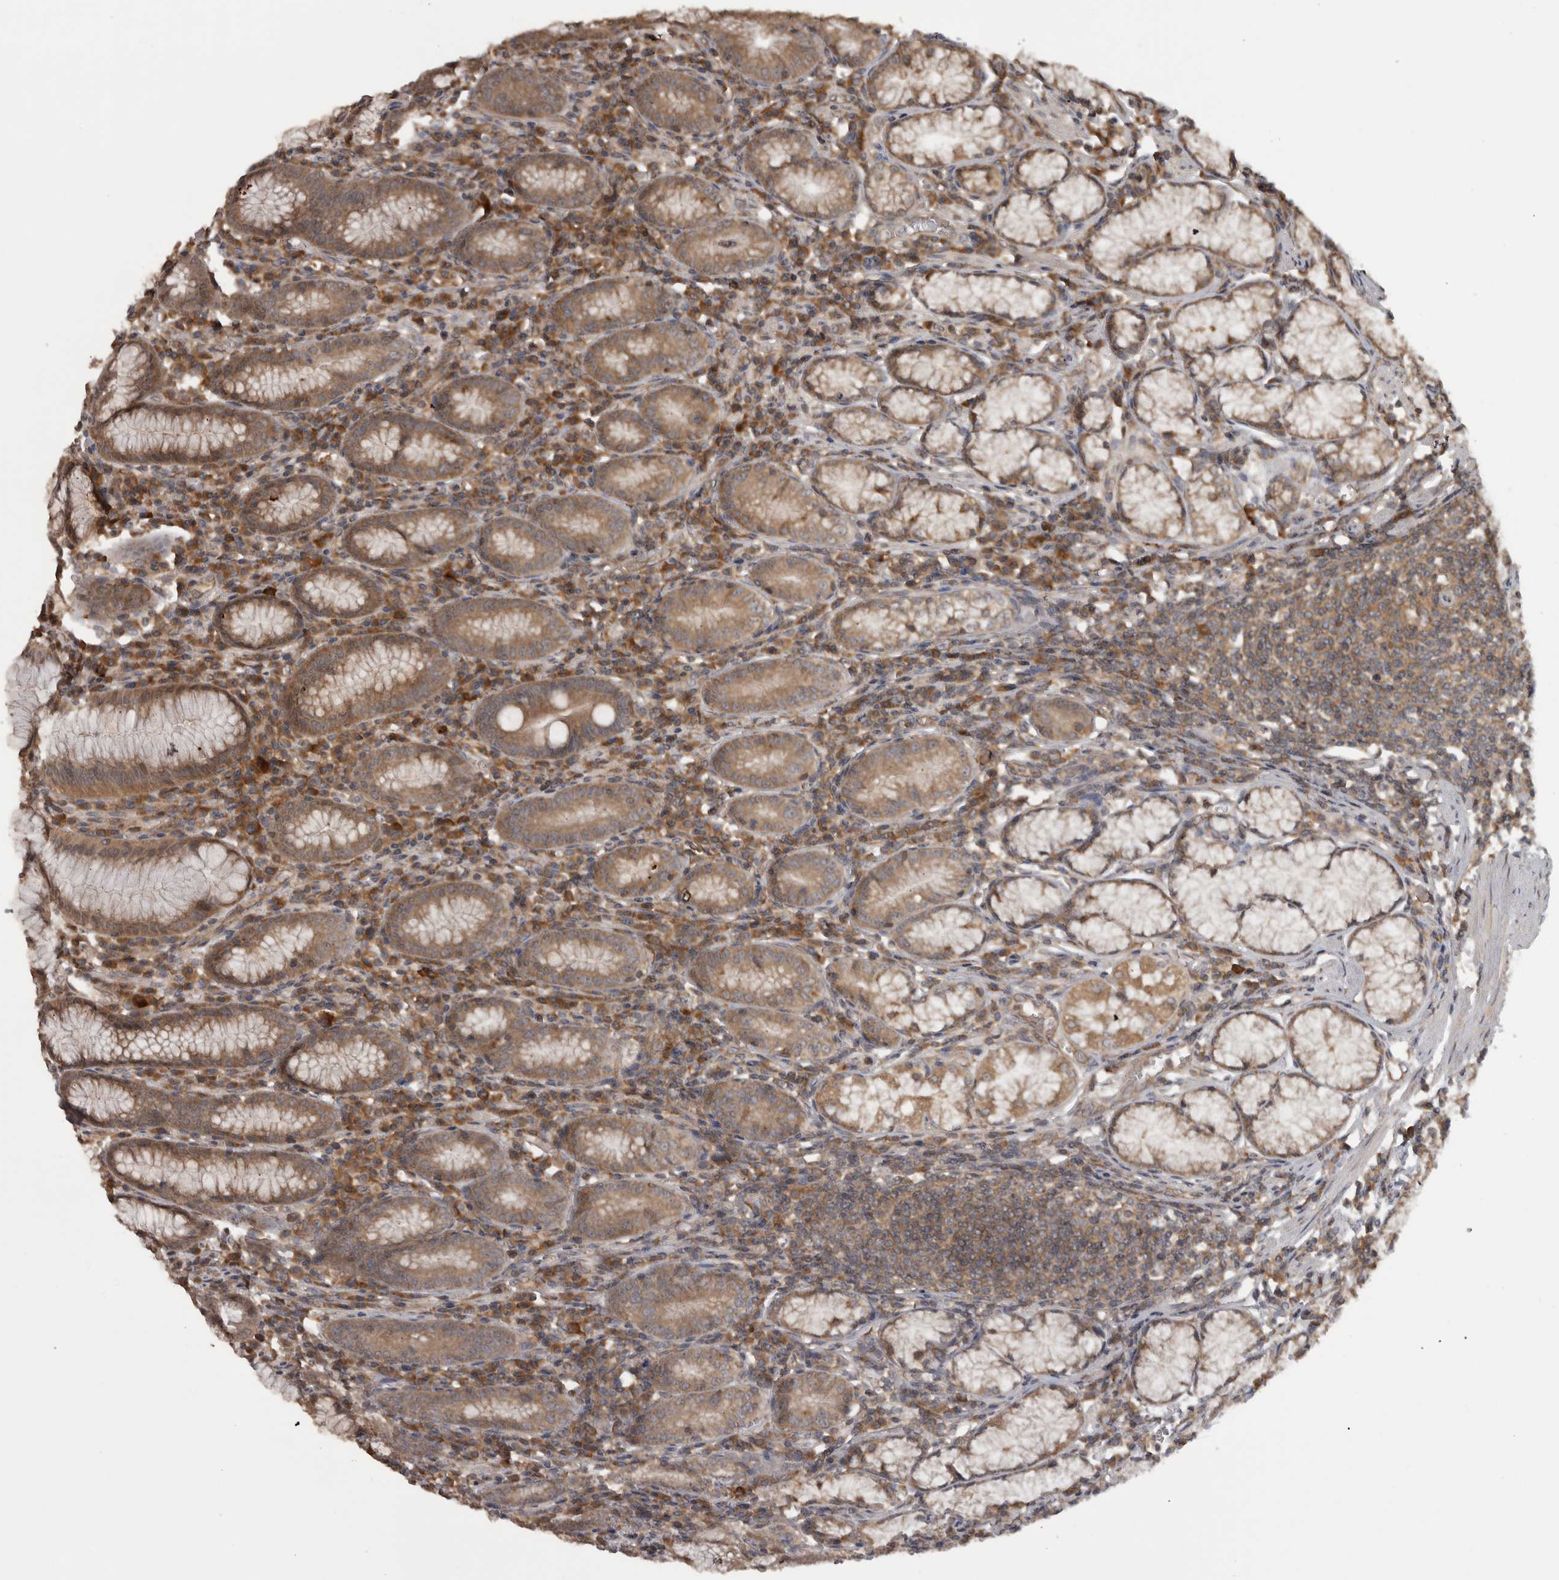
{"staining": {"intensity": "moderate", "quantity": ">75%", "location": "cytoplasmic/membranous"}, "tissue": "stomach", "cell_type": "Glandular cells", "image_type": "normal", "snomed": [{"axis": "morphology", "description": "Normal tissue, NOS"}, {"axis": "topography", "description": "Stomach"}], "caption": "This image demonstrates unremarkable stomach stained with immunohistochemistry (IHC) to label a protein in brown. The cytoplasmic/membranous of glandular cells show moderate positivity for the protein. Nuclei are counter-stained blue.", "gene": "MICU3", "patient": {"sex": "male", "age": 55}}